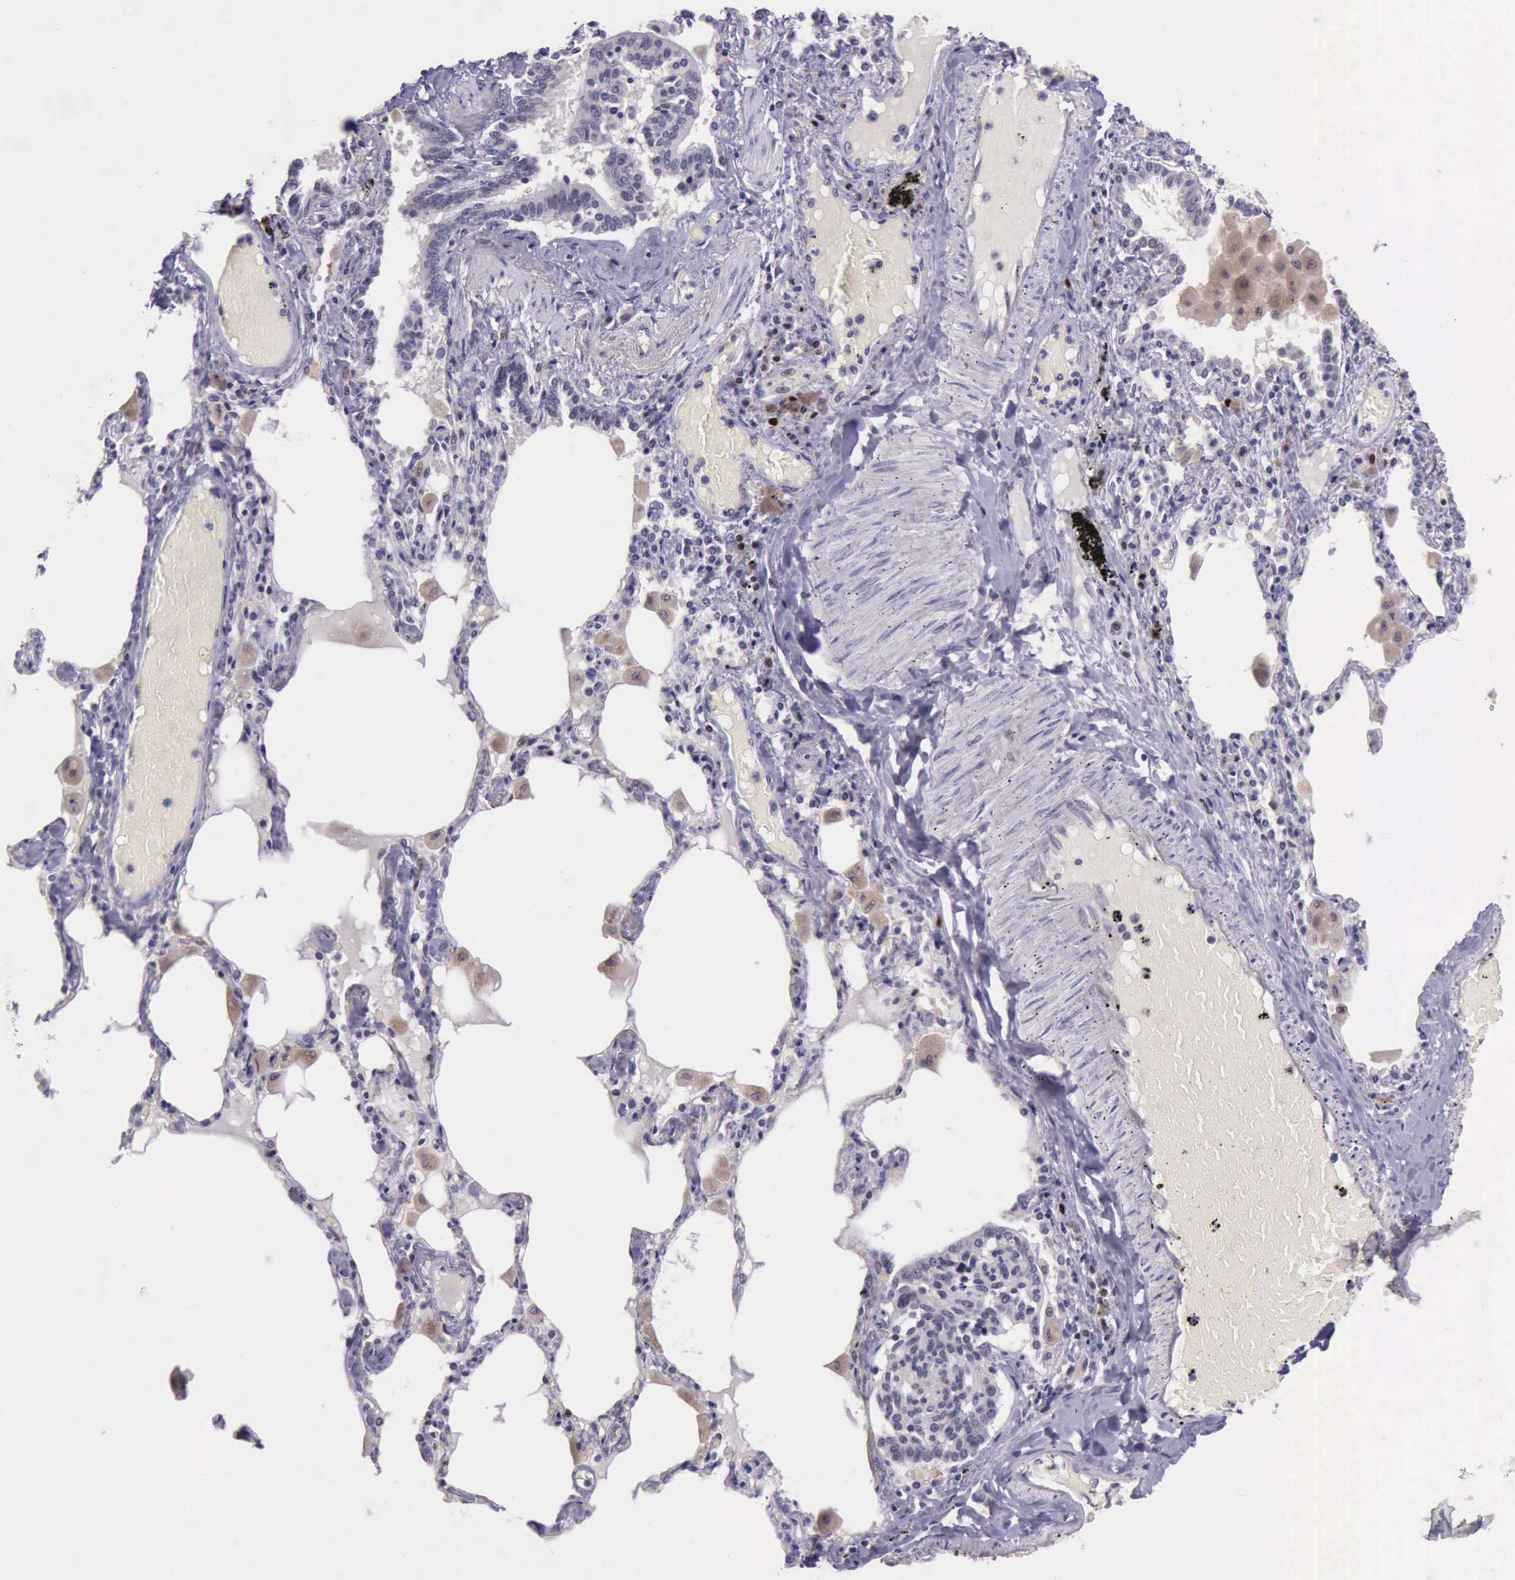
{"staining": {"intensity": "negative", "quantity": "none", "location": "none"}, "tissue": "bronchus", "cell_type": "Respiratory epithelial cells", "image_type": "normal", "snomed": [{"axis": "morphology", "description": "Normal tissue, NOS"}, {"axis": "morphology", "description": "Squamous cell carcinoma, NOS"}, {"axis": "topography", "description": "Bronchus"}, {"axis": "topography", "description": "Lung"}], "caption": "The histopathology image shows no staining of respiratory epithelial cells in normal bronchus.", "gene": "PARP1", "patient": {"sex": "female", "age": 47}}